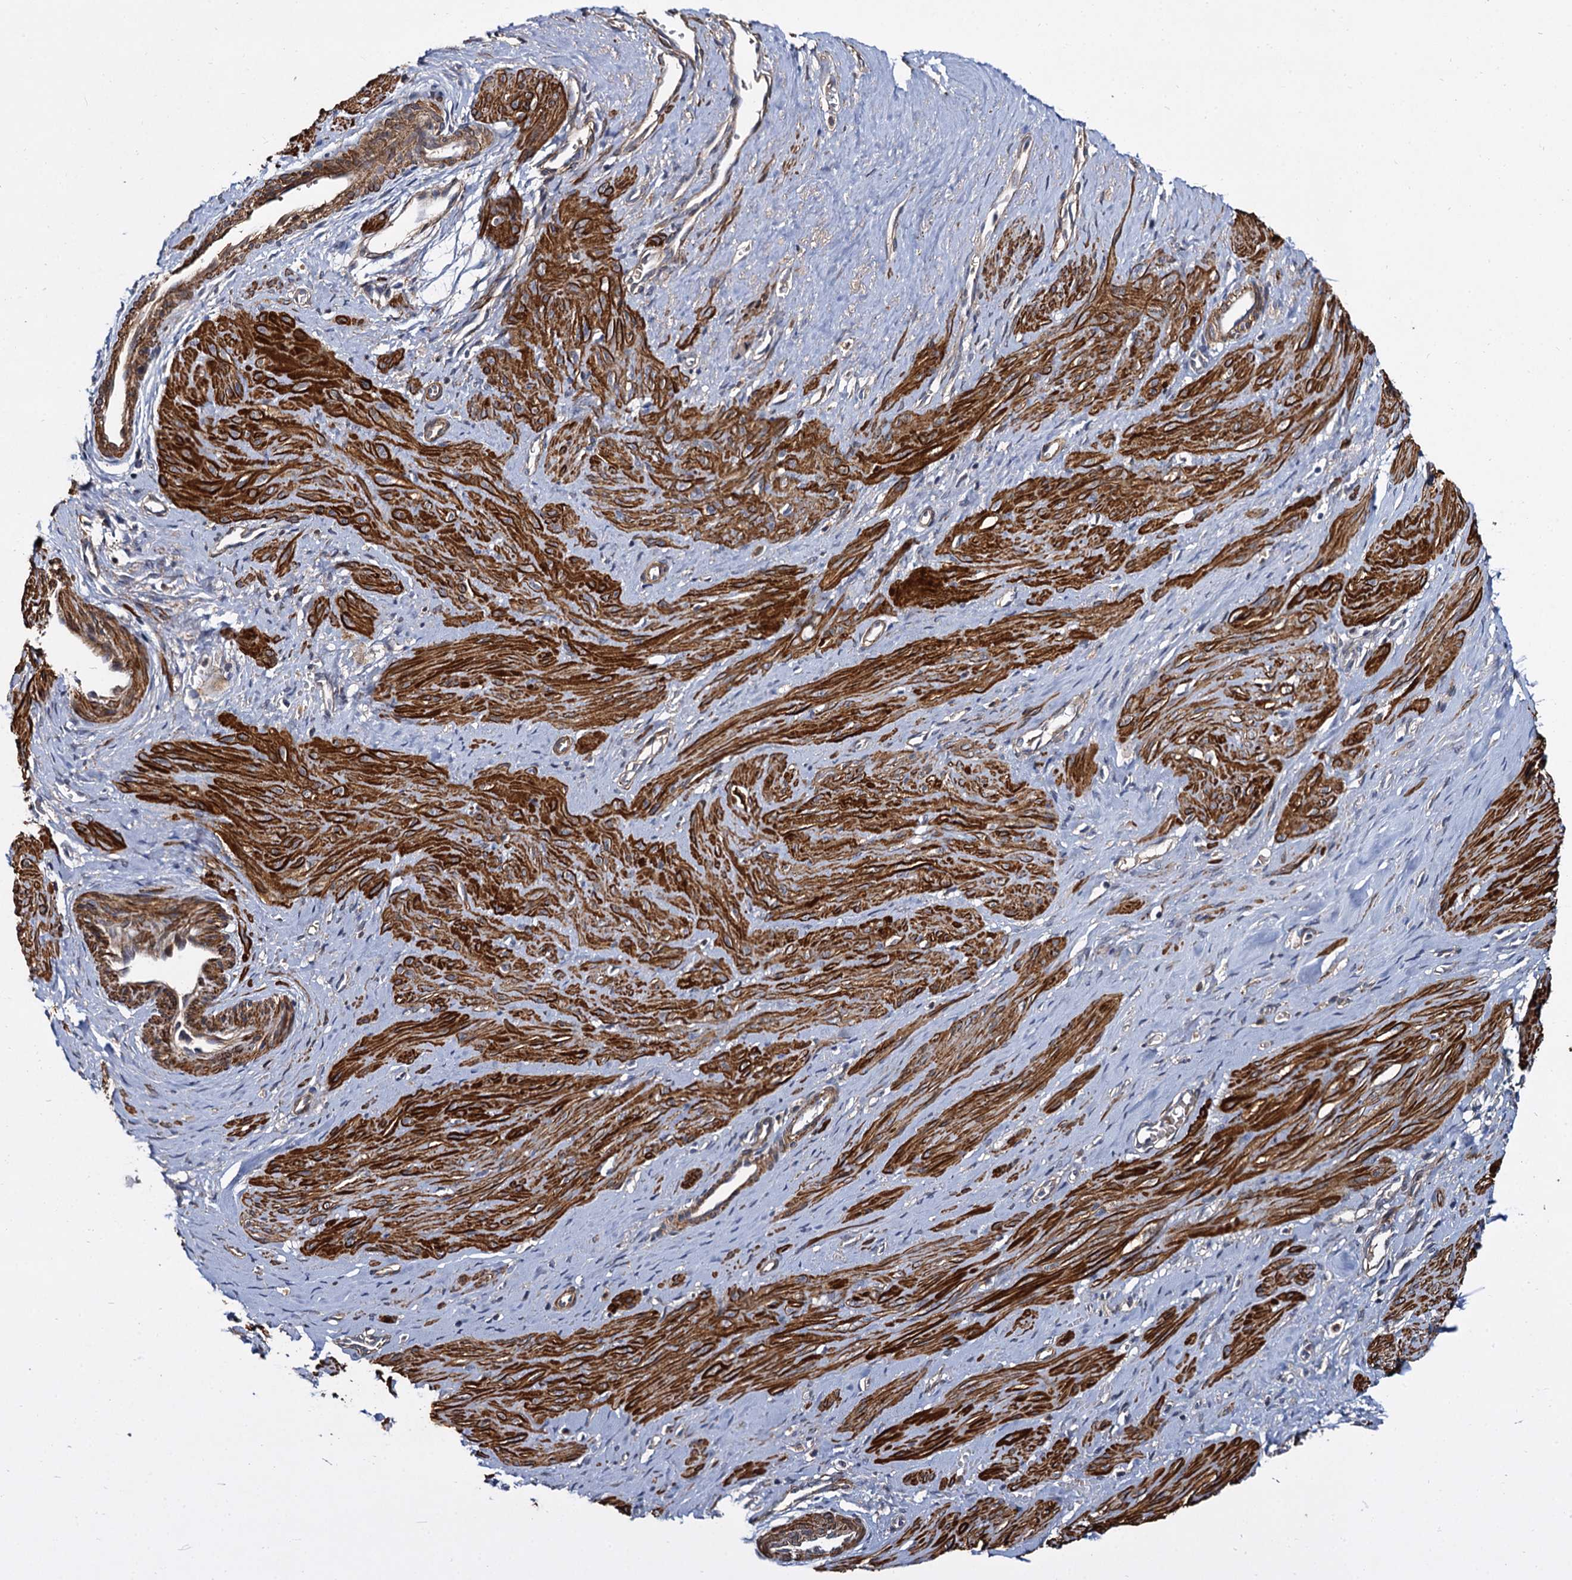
{"staining": {"intensity": "strong", "quantity": ">75%", "location": "cytoplasmic/membranous"}, "tissue": "smooth muscle", "cell_type": "Smooth muscle cells", "image_type": "normal", "snomed": [{"axis": "morphology", "description": "Normal tissue, NOS"}, {"axis": "topography", "description": "Endometrium"}], "caption": "Brown immunohistochemical staining in normal human smooth muscle displays strong cytoplasmic/membranous positivity in about >75% of smooth muscle cells. (brown staining indicates protein expression, while blue staining denotes nuclei).", "gene": "ISM2", "patient": {"sex": "female", "age": 33}}